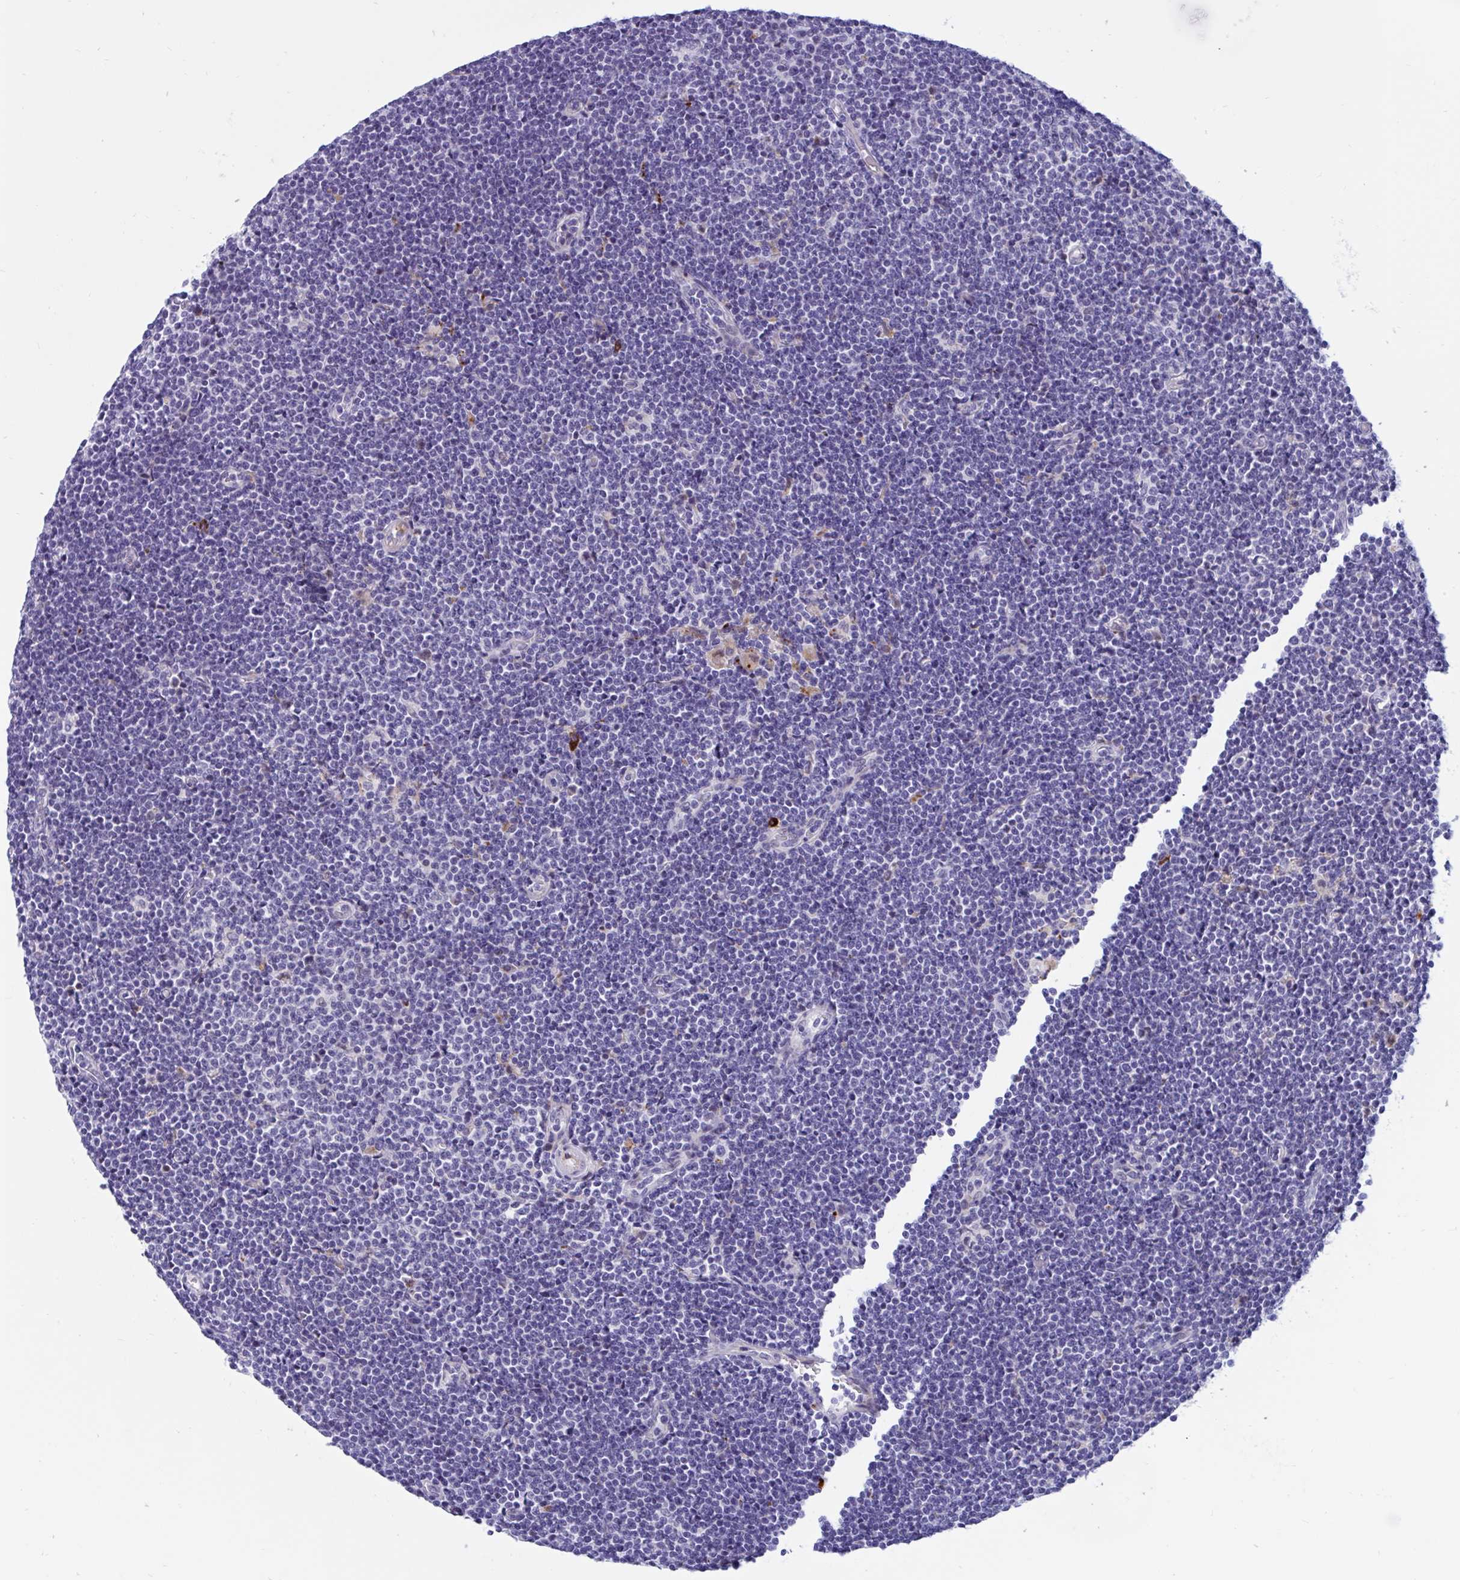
{"staining": {"intensity": "negative", "quantity": "none", "location": "none"}, "tissue": "lymphoma", "cell_type": "Tumor cells", "image_type": "cancer", "snomed": [{"axis": "morphology", "description": "Malignant lymphoma, non-Hodgkin's type, Low grade"}, {"axis": "topography", "description": "Lymph node"}], "caption": "IHC of human lymphoma displays no positivity in tumor cells.", "gene": "FAM219B", "patient": {"sex": "male", "age": 48}}